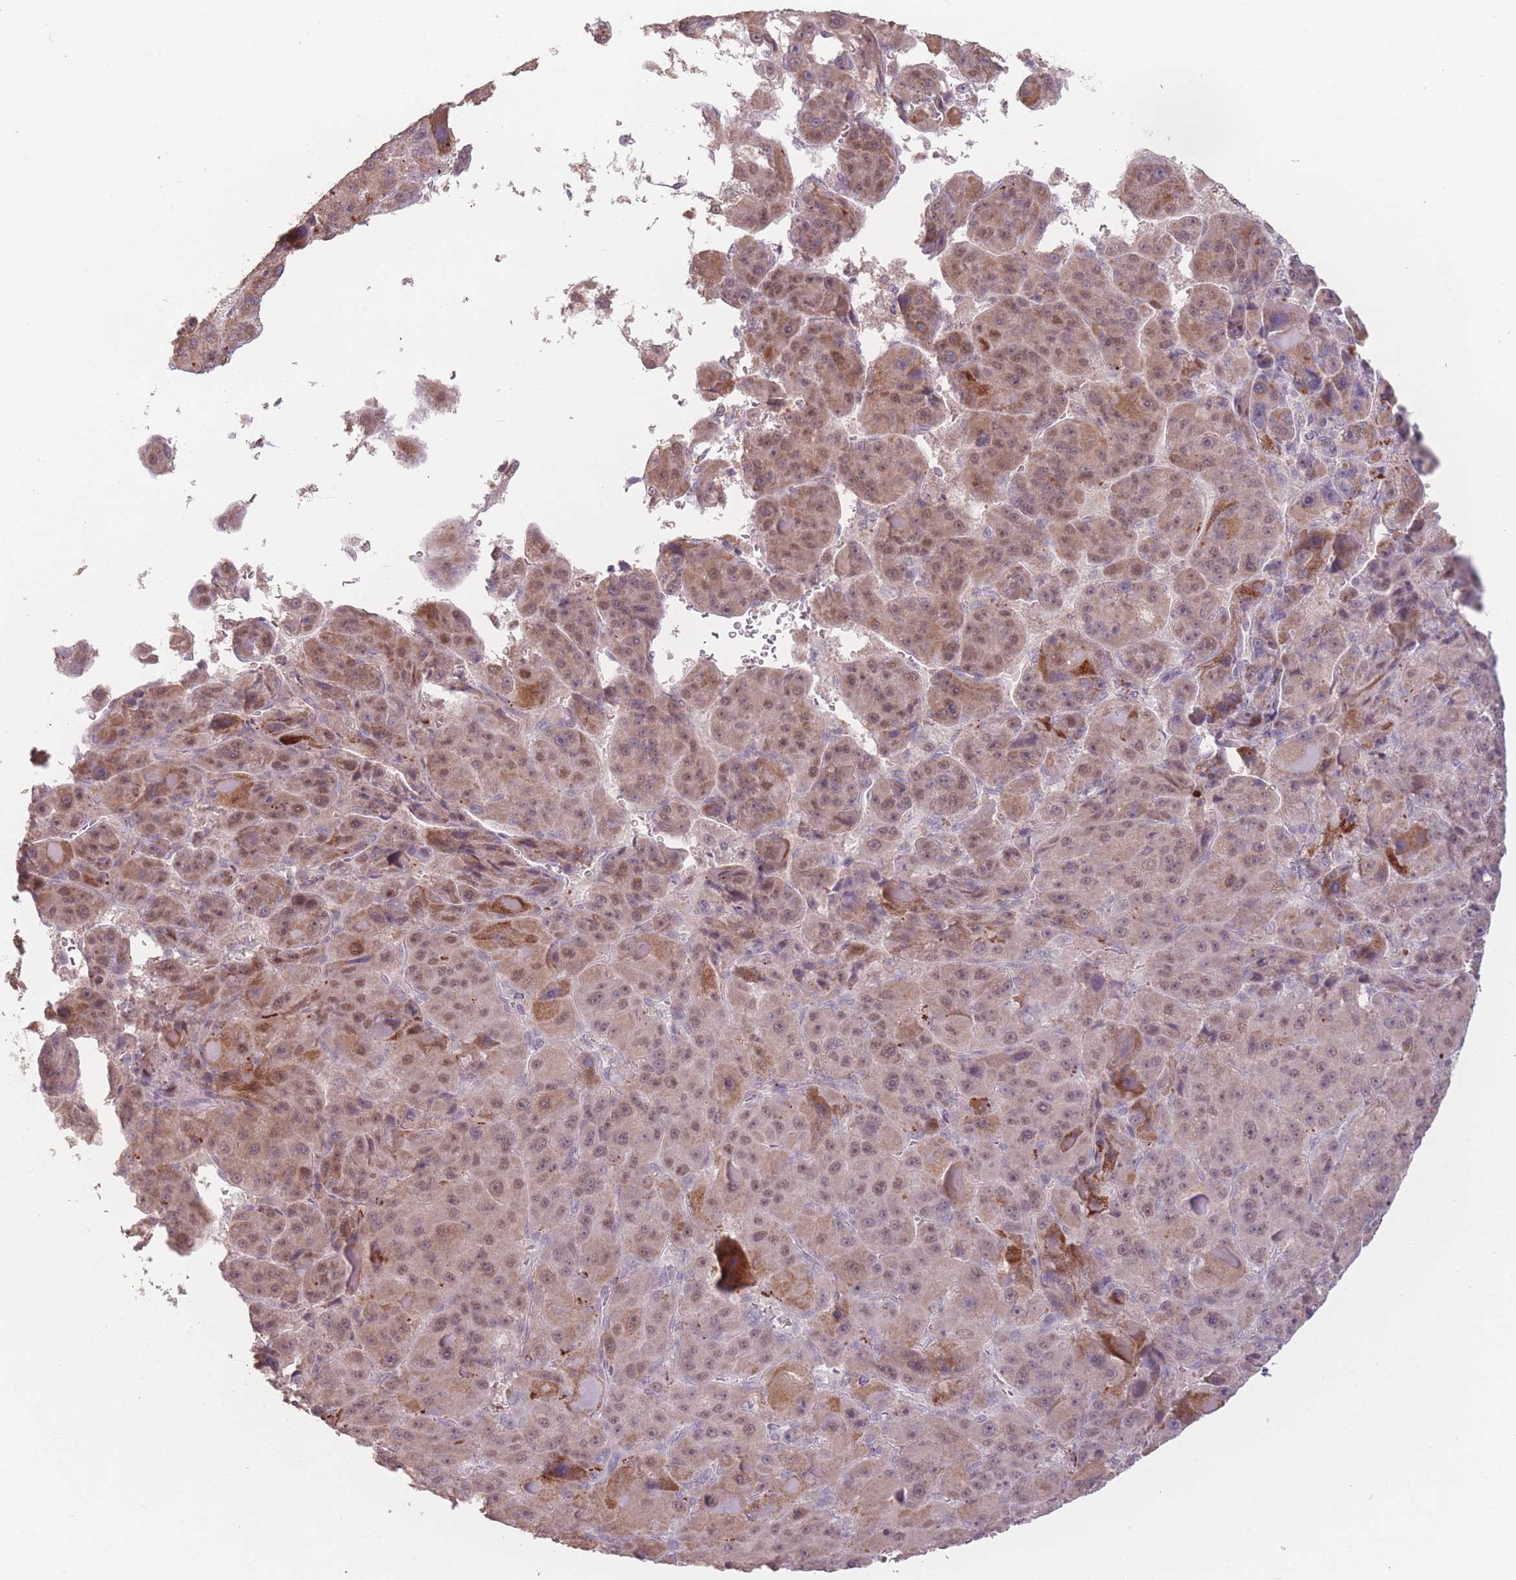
{"staining": {"intensity": "moderate", "quantity": ">75%", "location": "cytoplasmic/membranous,nuclear"}, "tissue": "liver cancer", "cell_type": "Tumor cells", "image_type": "cancer", "snomed": [{"axis": "morphology", "description": "Carcinoma, Hepatocellular, NOS"}, {"axis": "topography", "description": "Liver"}], "caption": "Immunohistochemical staining of human liver cancer (hepatocellular carcinoma) demonstrates medium levels of moderate cytoplasmic/membranous and nuclear expression in approximately >75% of tumor cells.", "gene": "OR10C1", "patient": {"sex": "male", "age": 76}}